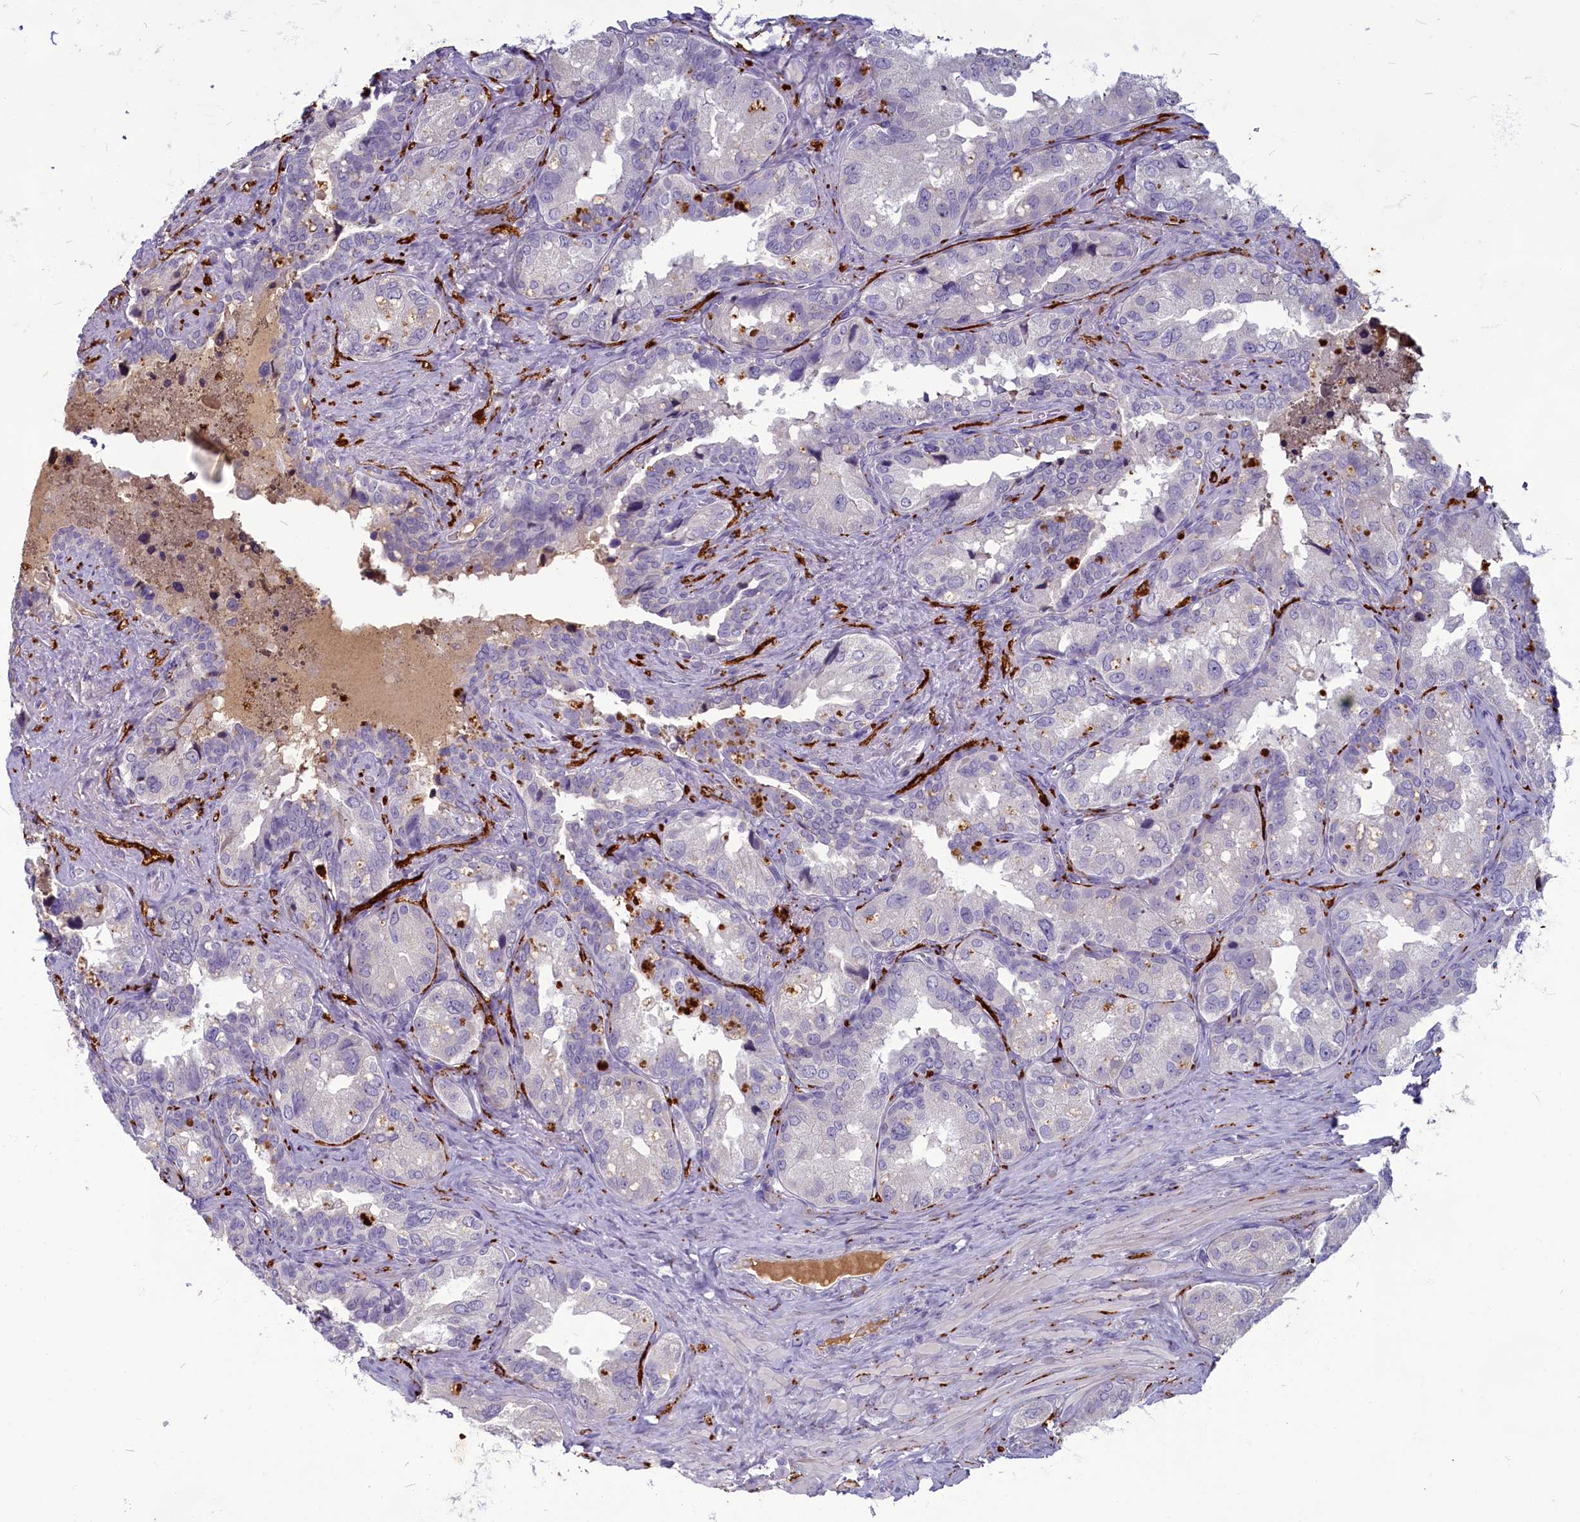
{"staining": {"intensity": "negative", "quantity": "none", "location": "none"}, "tissue": "seminal vesicle", "cell_type": "Glandular cells", "image_type": "normal", "snomed": [{"axis": "morphology", "description": "Normal tissue, NOS"}, {"axis": "topography", "description": "Seminal veicle"}, {"axis": "topography", "description": "Peripheral nerve tissue"}], "caption": "Immunohistochemistry image of benign seminal vesicle: human seminal vesicle stained with DAB displays no significant protein expression in glandular cells.", "gene": "SV2C", "patient": {"sex": "male", "age": 67}}